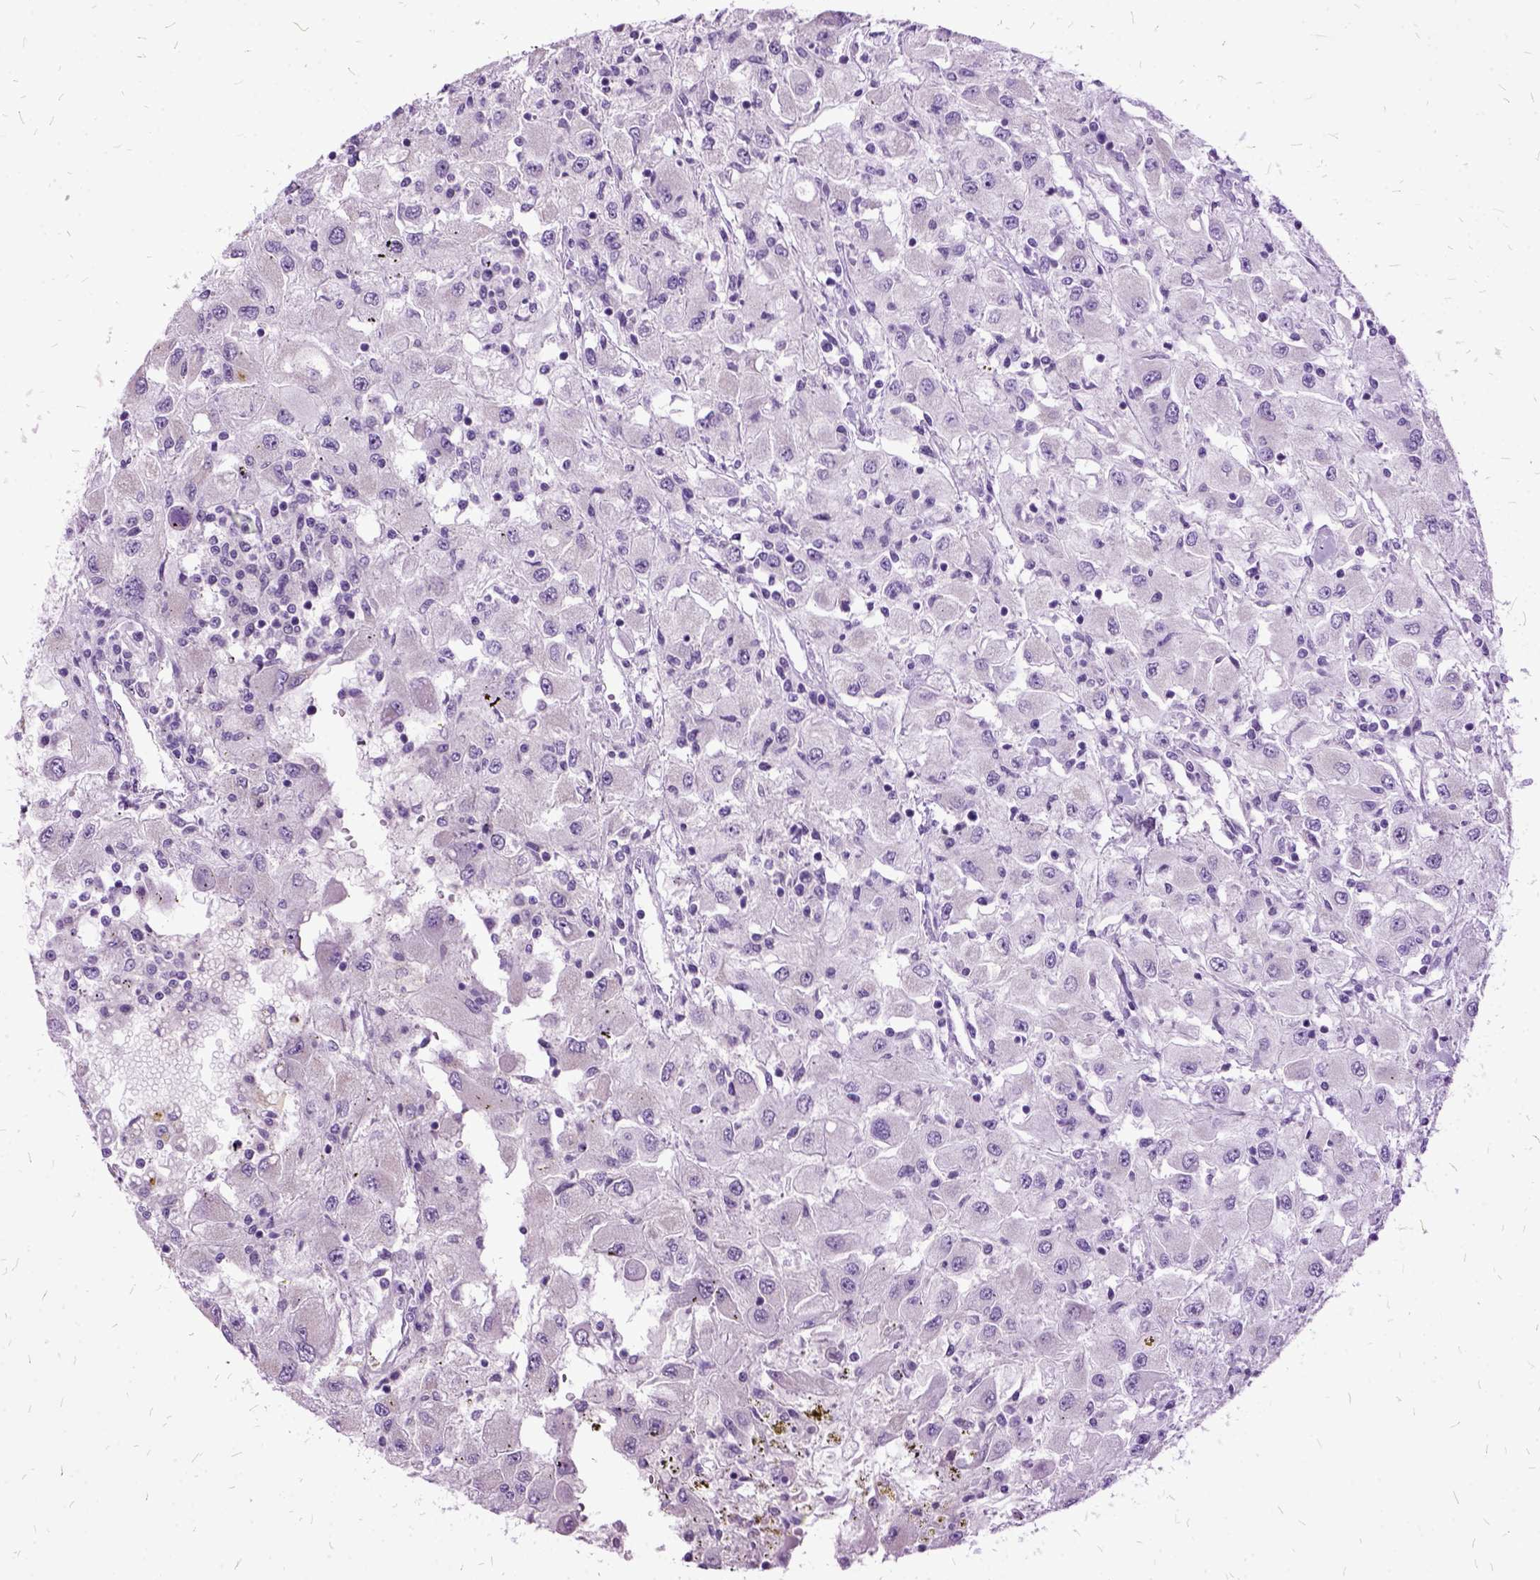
{"staining": {"intensity": "negative", "quantity": "none", "location": "none"}, "tissue": "renal cancer", "cell_type": "Tumor cells", "image_type": "cancer", "snomed": [{"axis": "morphology", "description": "Adenocarcinoma, NOS"}, {"axis": "topography", "description": "Kidney"}], "caption": "There is no significant staining in tumor cells of renal cancer (adenocarcinoma).", "gene": "MME", "patient": {"sex": "female", "age": 67}}